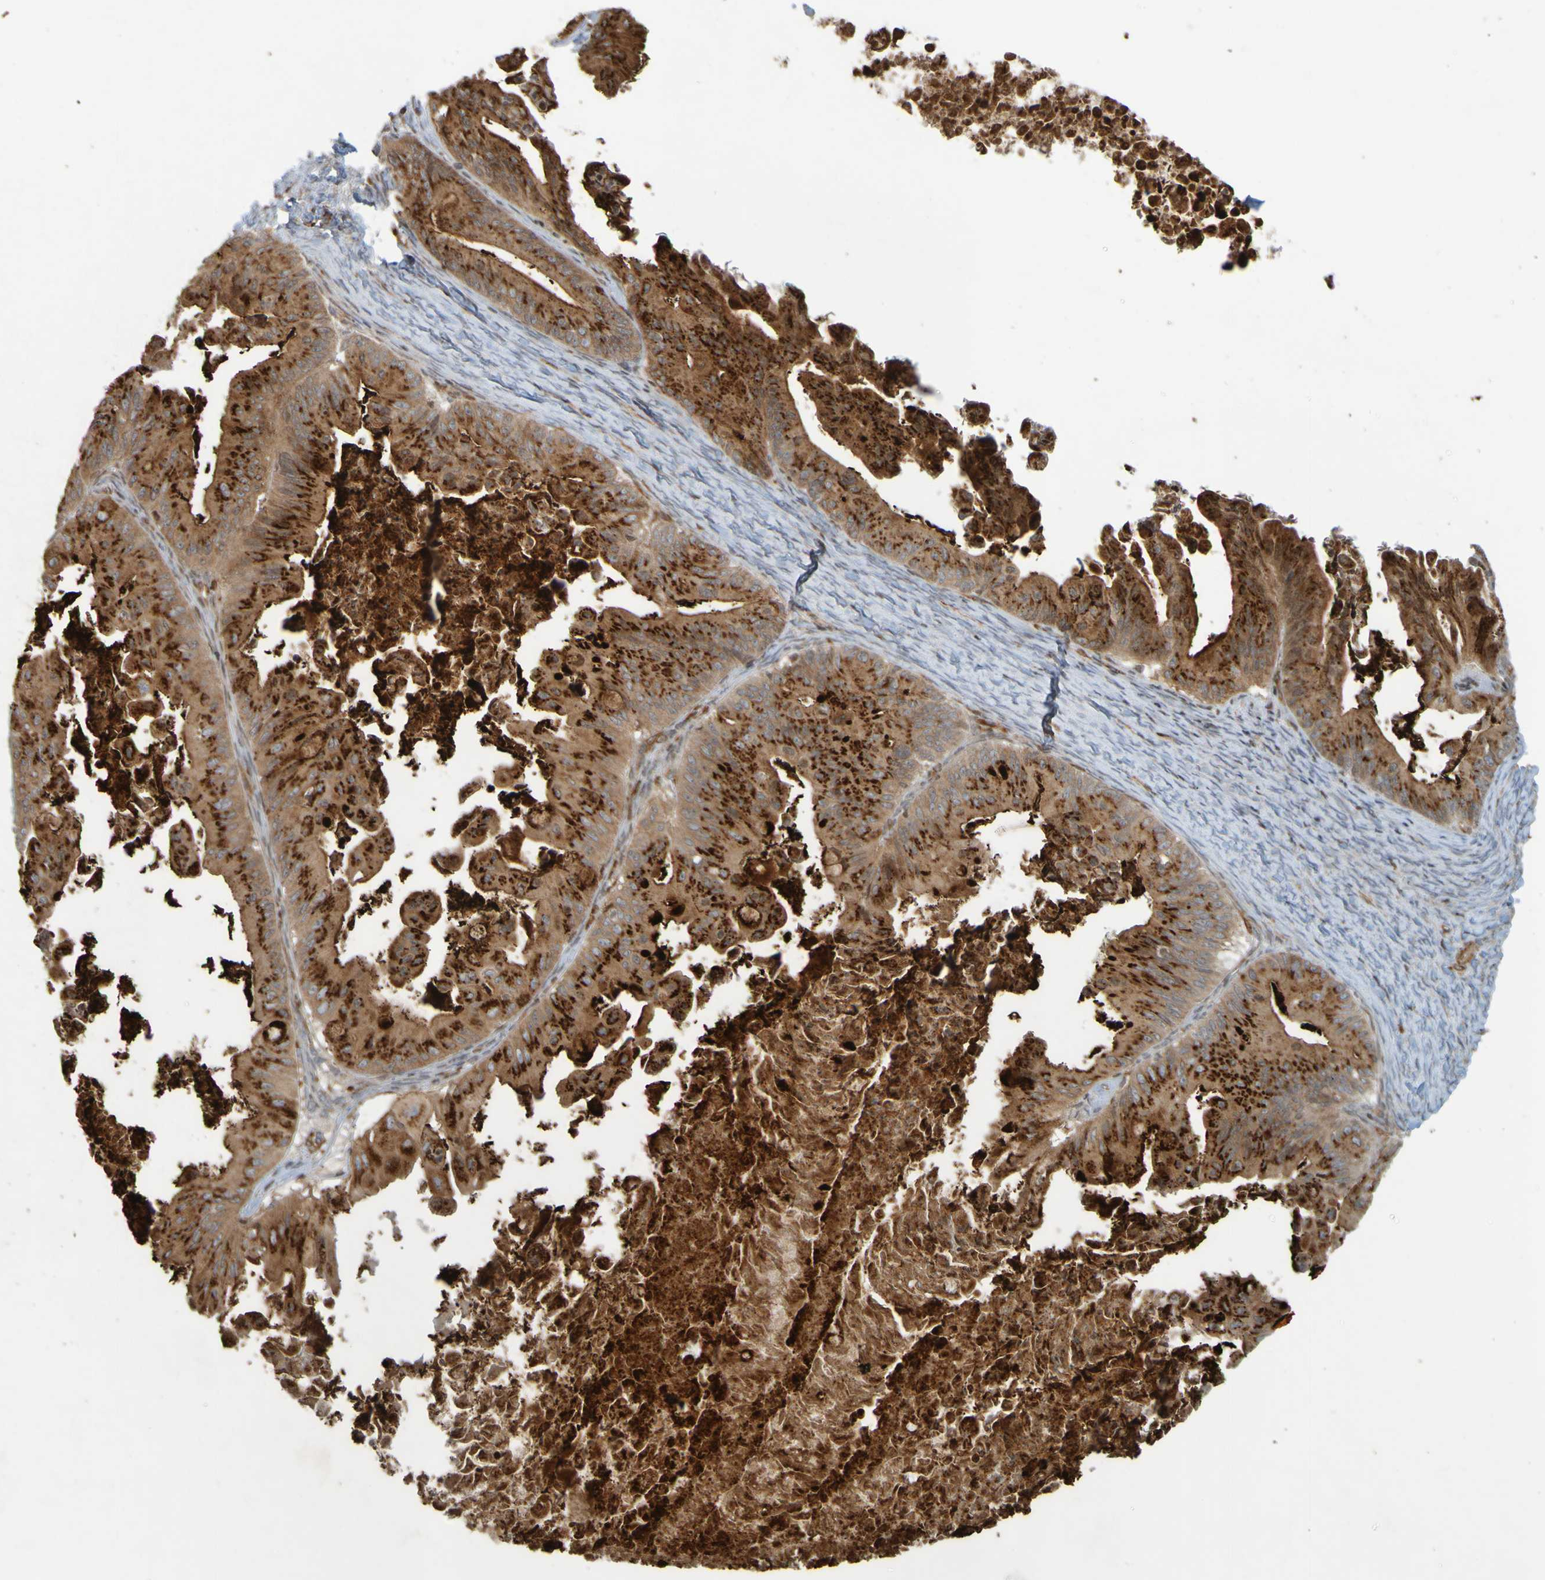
{"staining": {"intensity": "strong", "quantity": ">75%", "location": "cytoplasmic/membranous"}, "tissue": "ovarian cancer", "cell_type": "Tumor cells", "image_type": "cancer", "snomed": [{"axis": "morphology", "description": "Cystadenocarcinoma, mucinous, NOS"}, {"axis": "topography", "description": "Ovary"}], "caption": "Immunohistochemical staining of human ovarian mucinous cystadenocarcinoma shows strong cytoplasmic/membranous protein positivity in about >75% of tumor cells.", "gene": "GUCY1A1", "patient": {"sex": "female", "age": 37}}